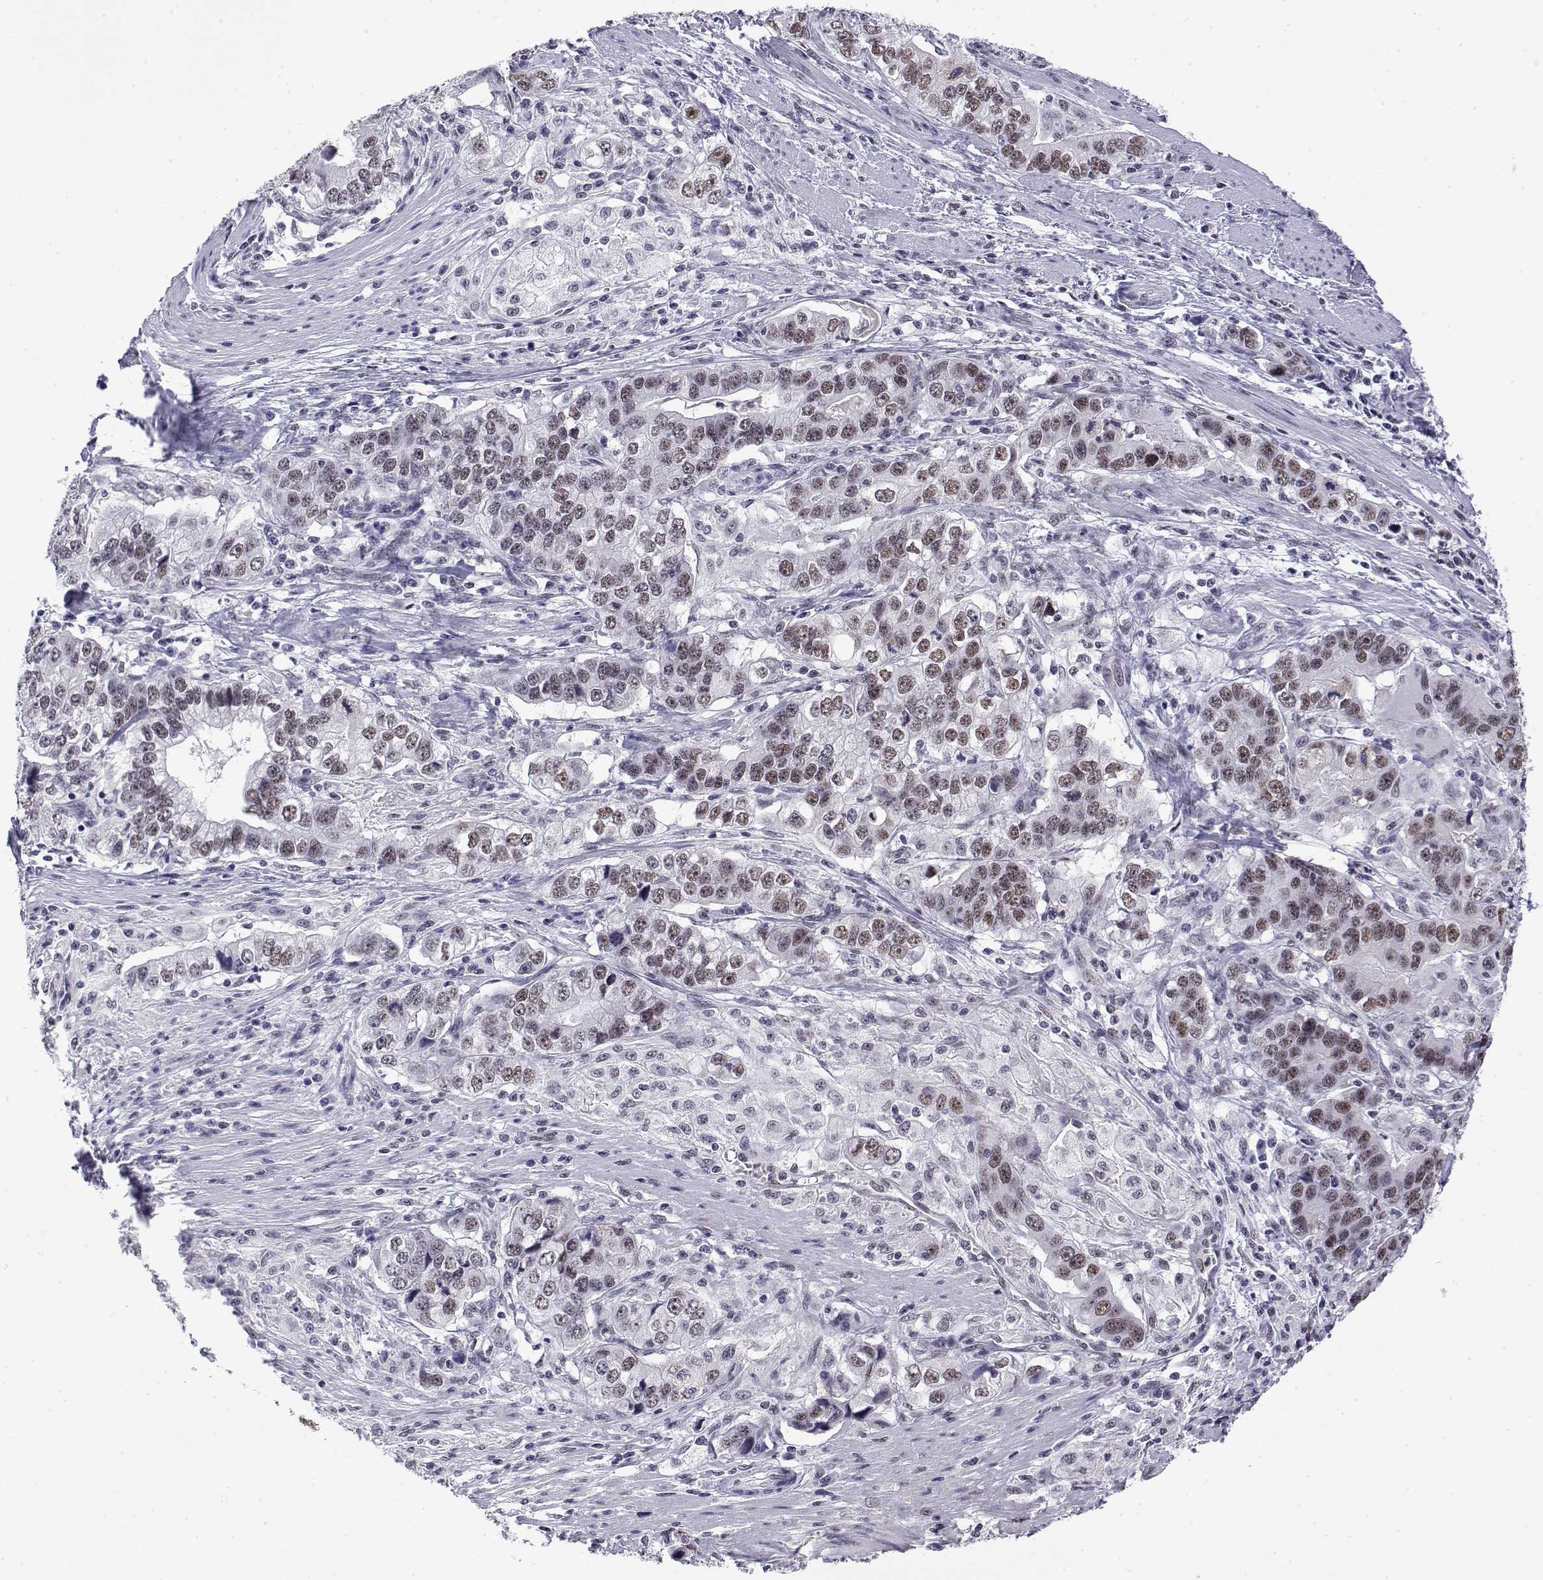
{"staining": {"intensity": "moderate", "quantity": "25%-75%", "location": "nuclear"}, "tissue": "stomach cancer", "cell_type": "Tumor cells", "image_type": "cancer", "snomed": [{"axis": "morphology", "description": "Adenocarcinoma, NOS"}, {"axis": "topography", "description": "Stomach, lower"}], "caption": "Moderate nuclear protein positivity is appreciated in about 25%-75% of tumor cells in stomach adenocarcinoma.", "gene": "POLDIP3", "patient": {"sex": "female", "age": 72}}